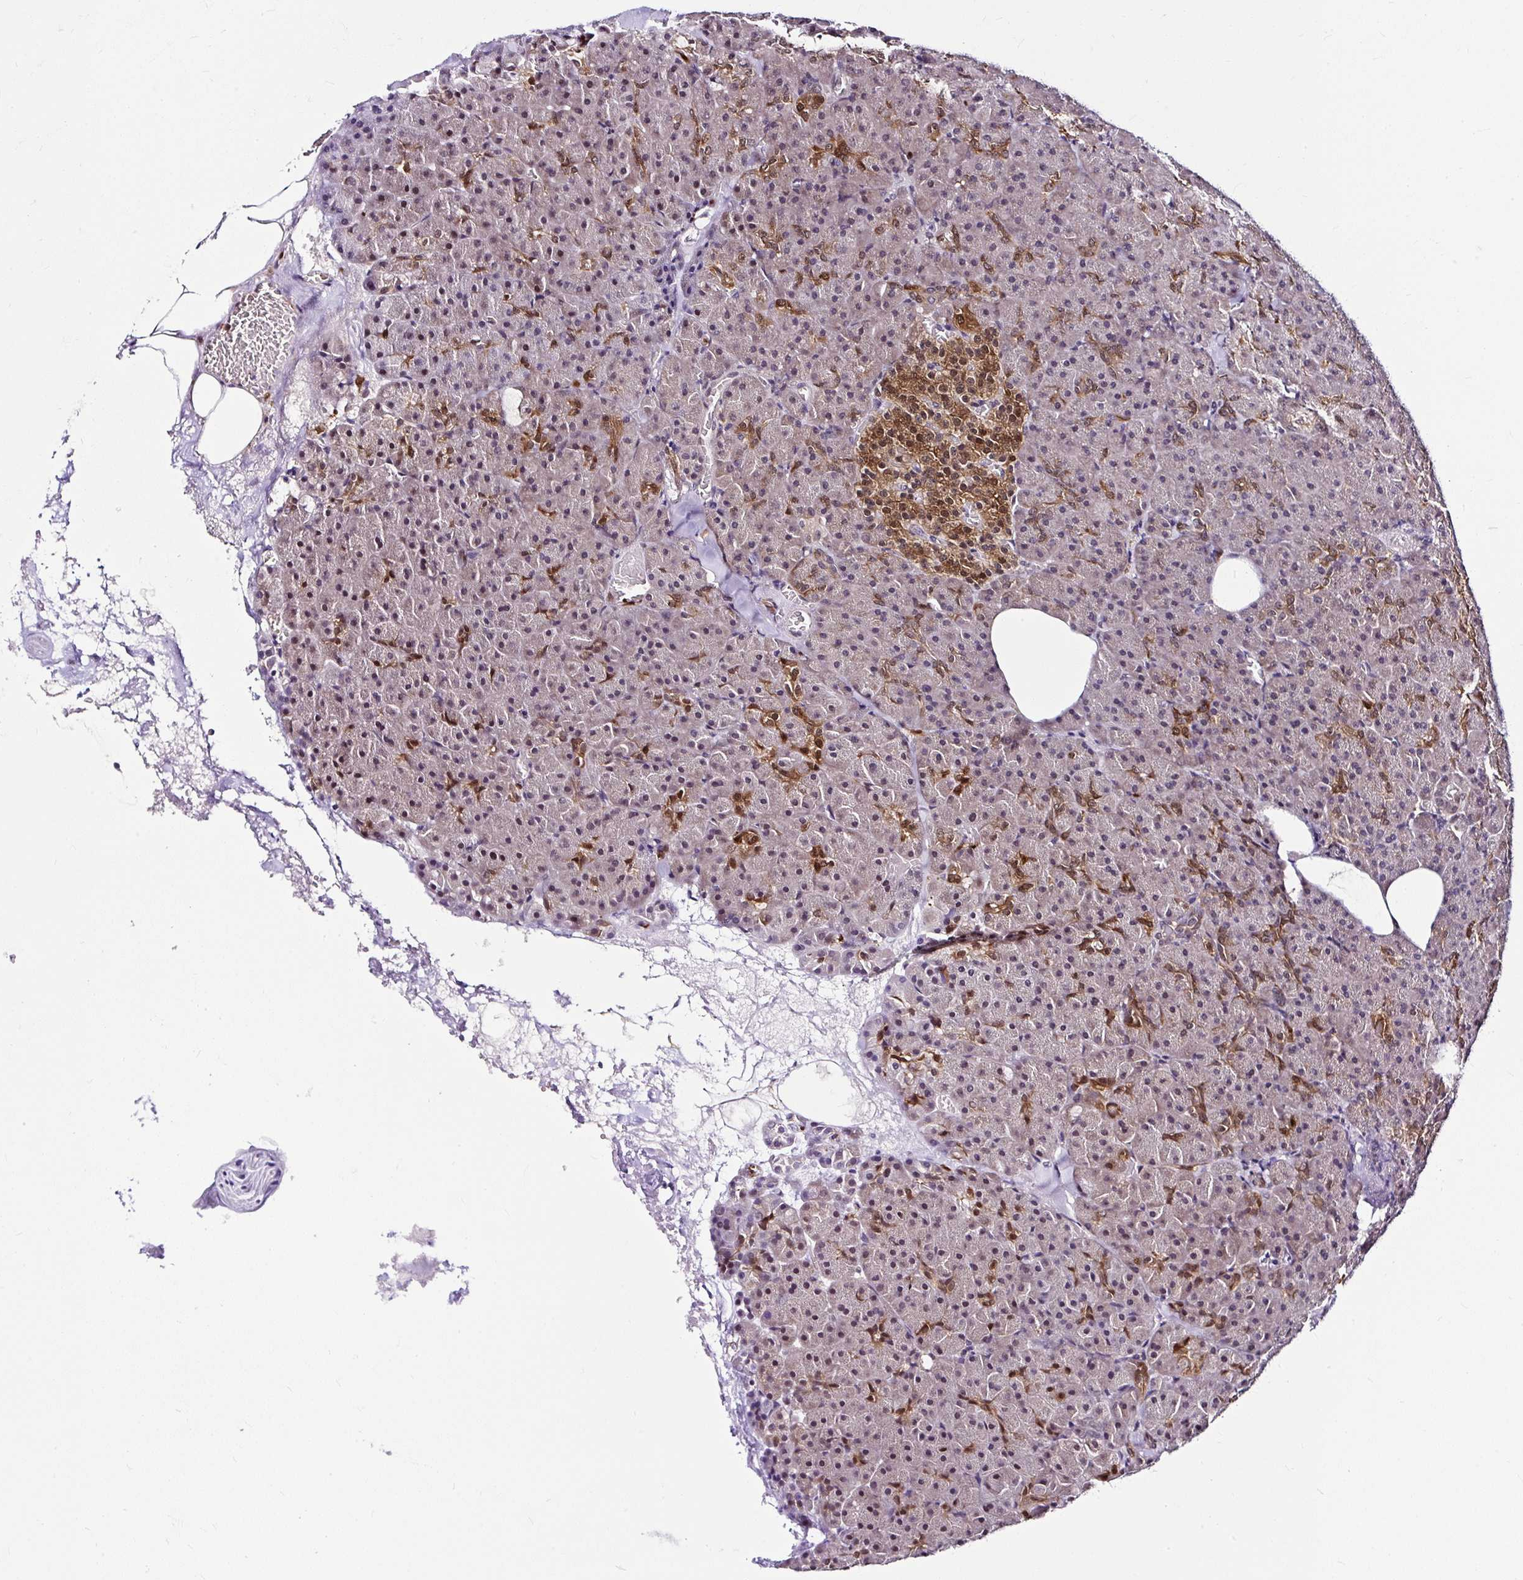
{"staining": {"intensity": "moderate", "quantity": "25%-75%", "location": "cytoplasmic/membranous,nuclear"}, "tissue": "pancreas", "cell_type": "Exocrine glandular cells", "image_type": "normal", "snomed": [{"axis": "morphology", "description": "Normal tissue, NOS"}, {"axis": "topography", "description": "Pancreas"}], "caption": "Immunohistochemistry (IHC) (DAB) staining of unremarkable human pancreas exhibits moderate cytoplasmic/membranous,nuclear protein positivity in approximately 25%-75% of exocrine glandular cells. Nuclei are stained in blue.", "gene": "PIN4", "patient": {"sex": "female", "age": 74}}